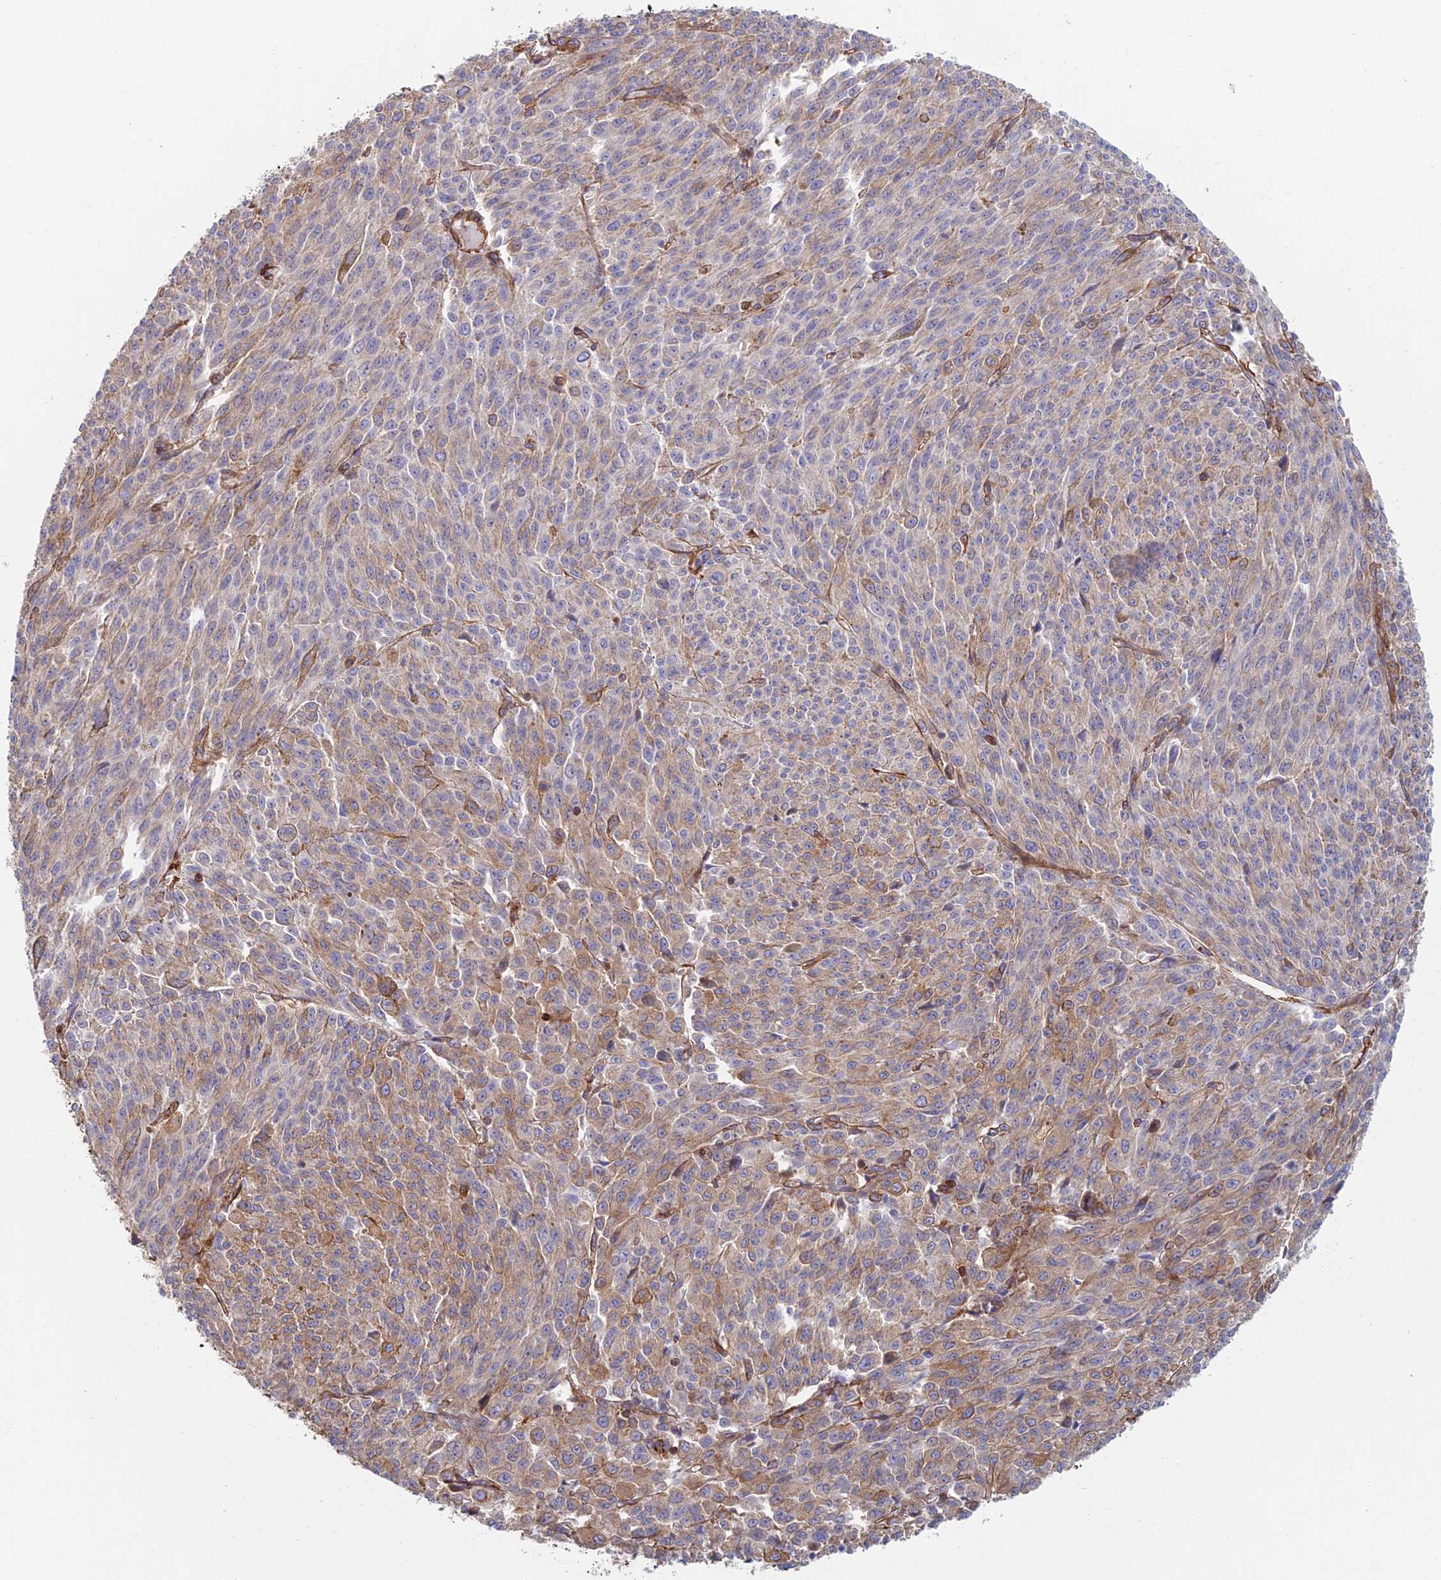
{"staining": {"intensity": "weak", "quantity": "25%-75%", "location": "cytoplasmic/membranous"}, "tissue": "melanoma", "cell_type": "Tumor cells", "image_type": "cancer", "snomed": [{"axis": "morphology", "description": "Malignant melanoma, NOS"}, {"axis": "topography", "description": "Skin"}], "caption": "A micrograph showing weak cytoplasmic/membranous staining in approximately 25%-75% of tumor cells in melanoma, as visualized by brown immunohistochemical staining.", "gene": "PAK4", "patient": {"sex": "female", "age": 52}}